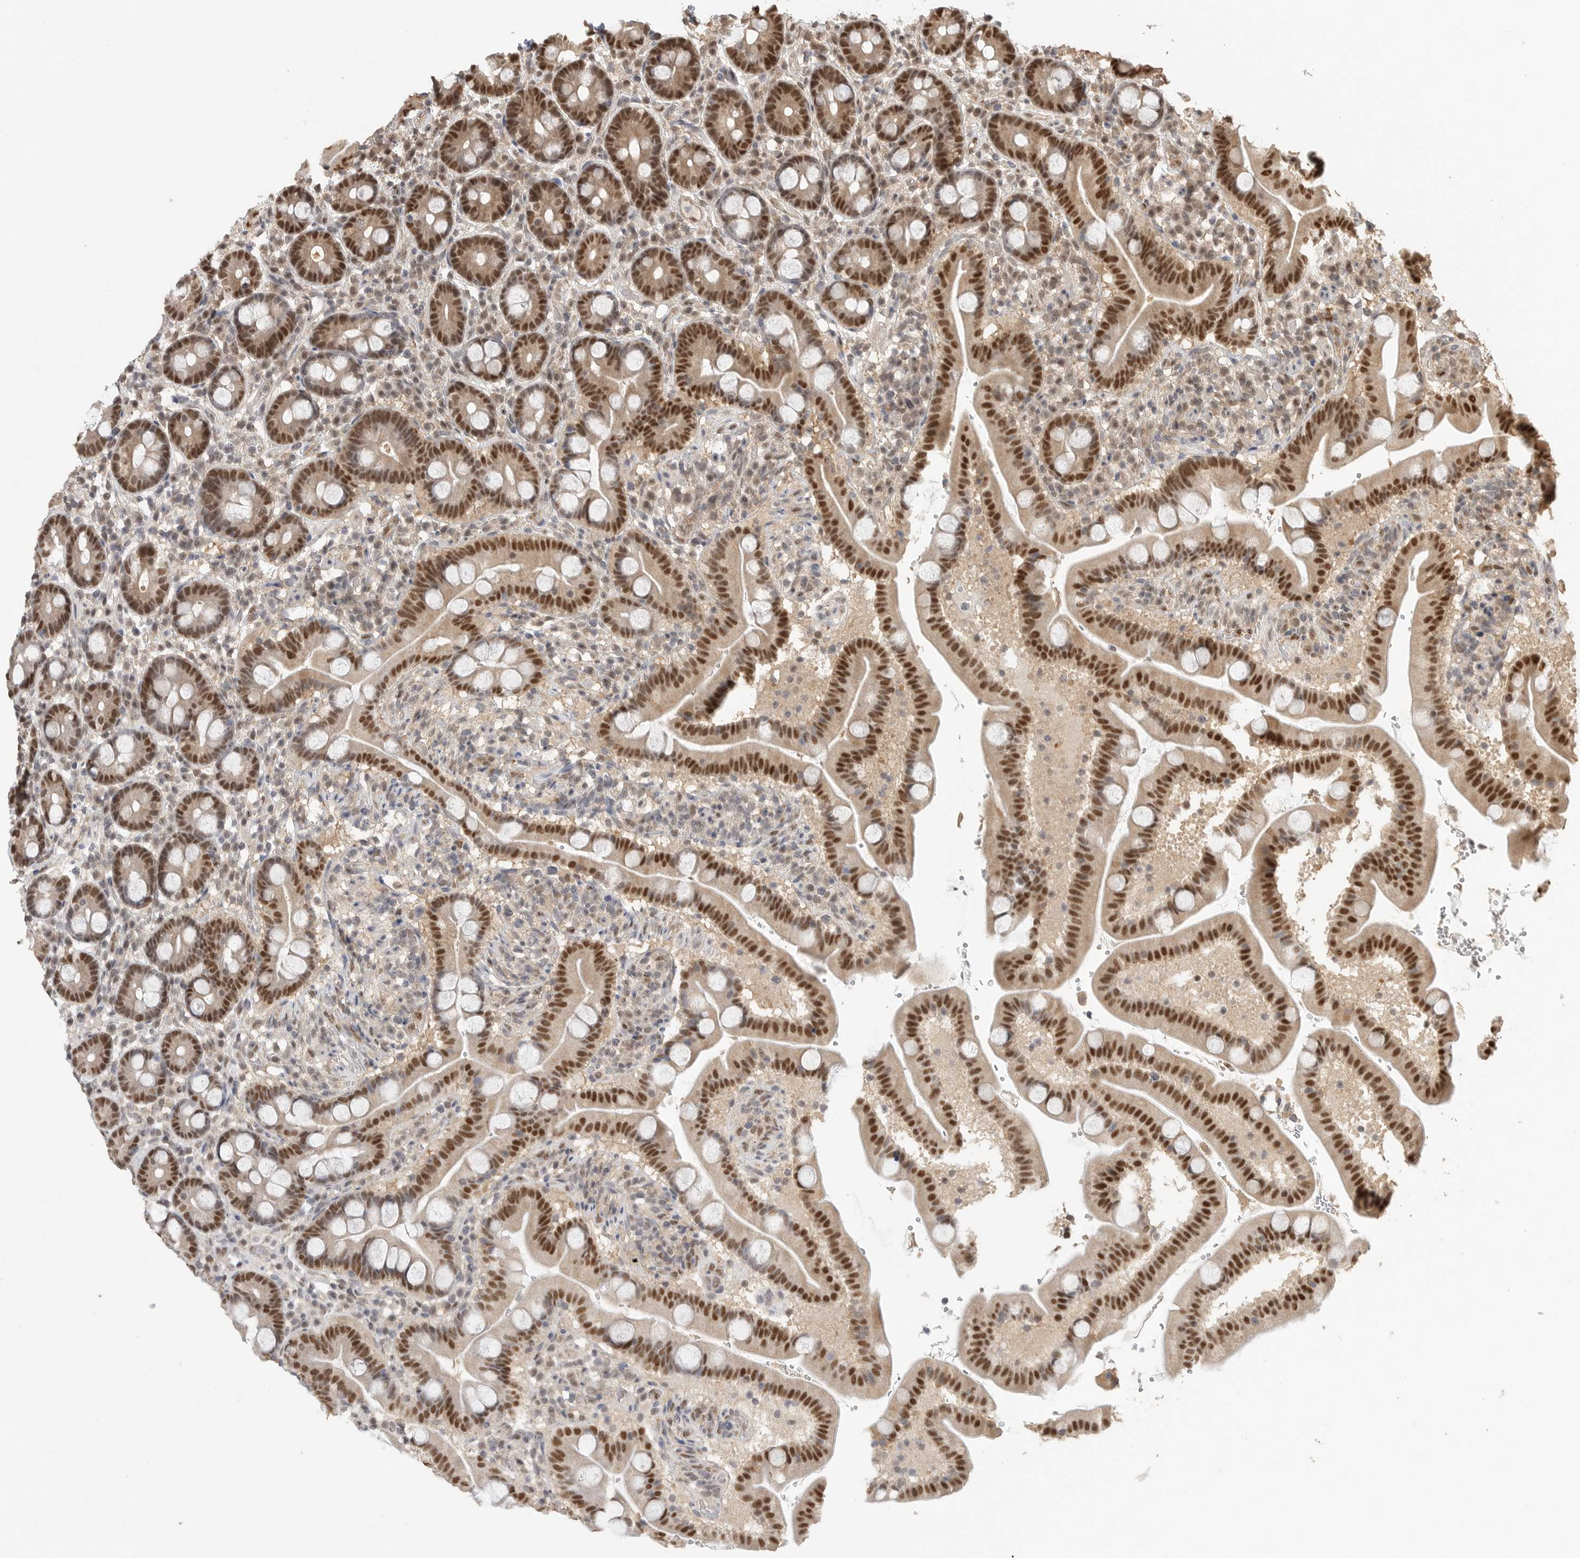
{"staining": {"intensity": "moderate", "quantity": ">75%", "location": "cytoplasmic/membranous"}, "tissue": "duodenum", "cell_type": "Glandular cells", "image_type": "normal", "snomed": [{"axis": "morphology", "description": "Normal tissue, NOS"}, {"axis": "topography", "description": "Duodenum"}], "caption": "Immunohistochemistry (DAB (3,3'-diaminobenzidine)) staining of benign duodenum shows moderate cytoplasmic/membranous protein positivity in approximately >75% of glandular cells.", "gene": "DFFA", "patient": {"sex": "male", "age": 54}}